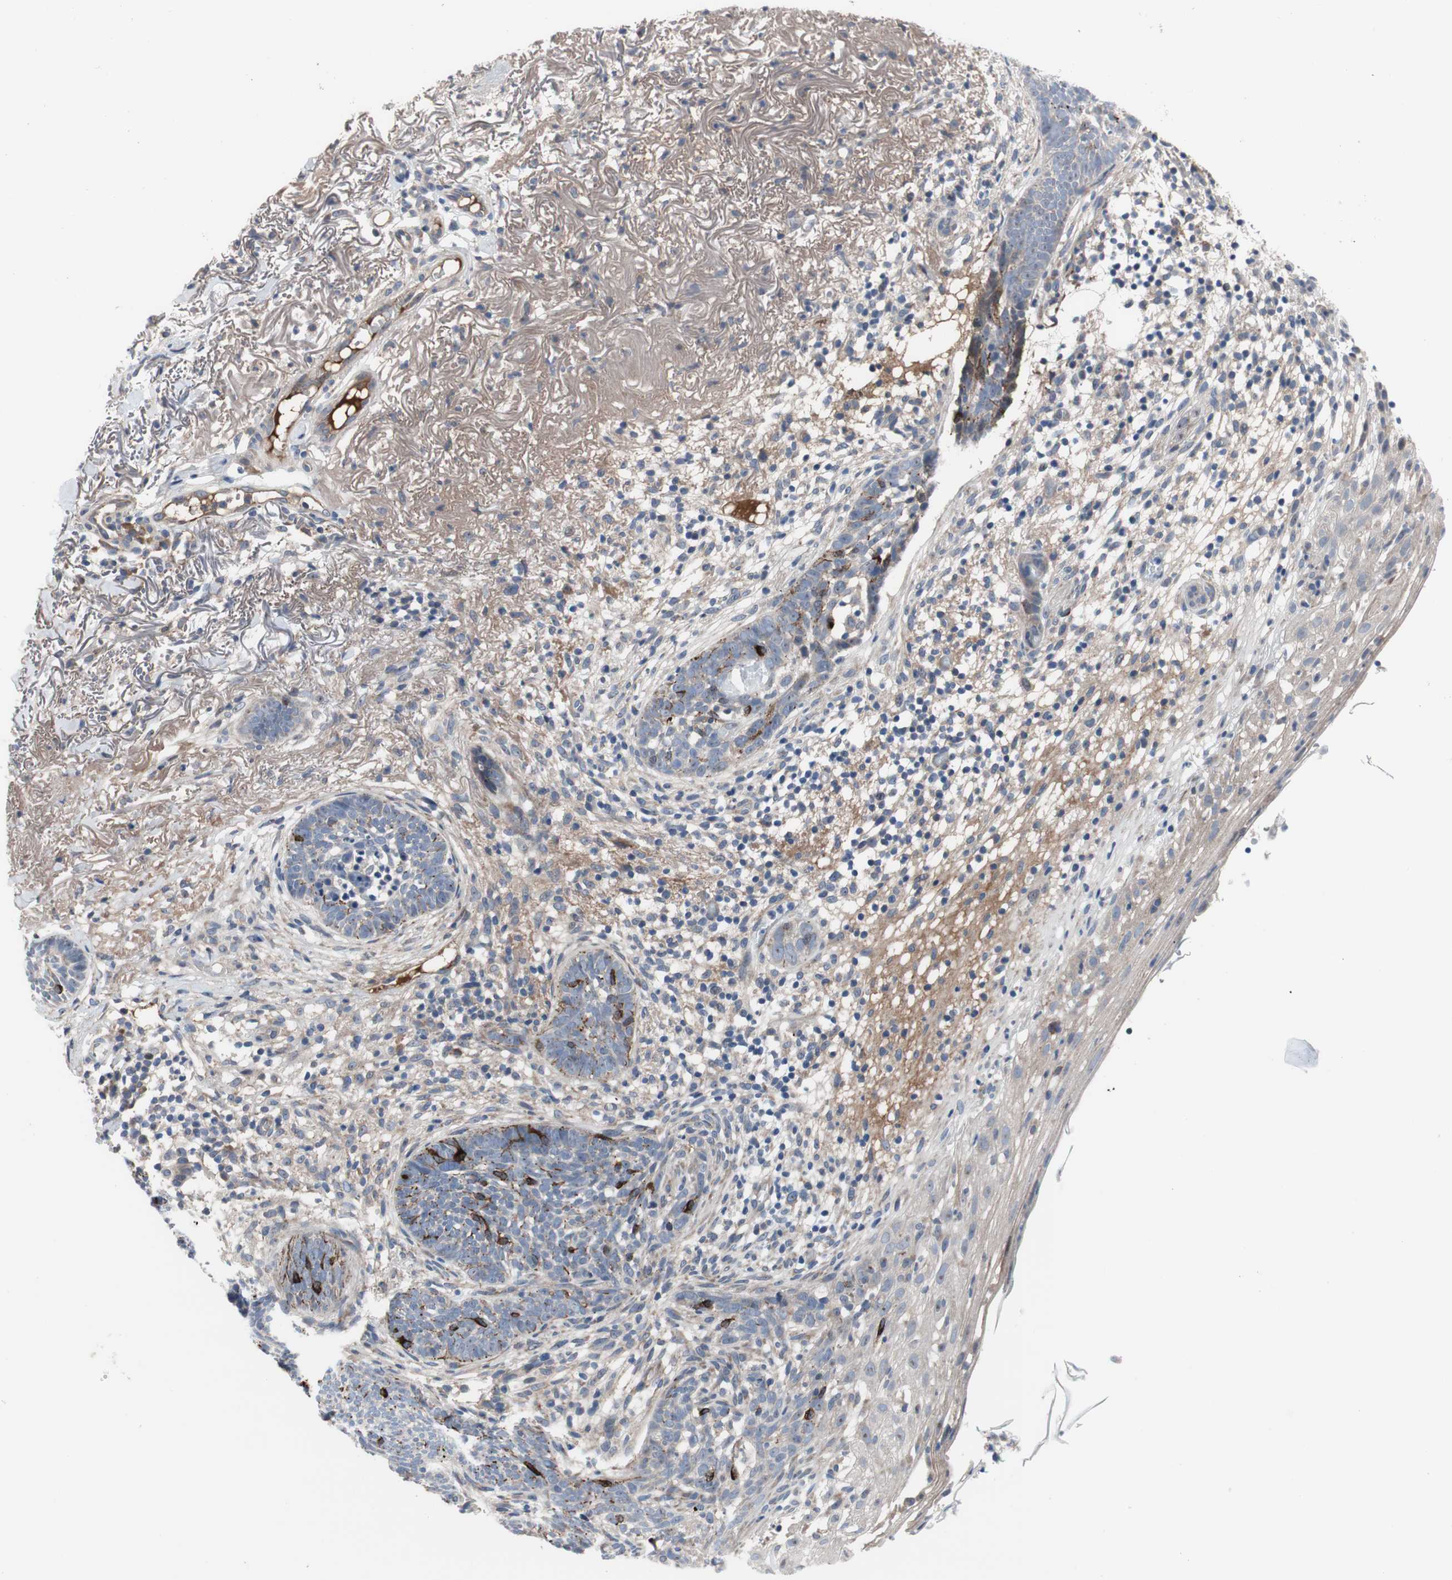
{"staining": {"intensity": "negative", "quantity": "none", "location": "none"}, "tissue": "skin cancer", "cell_type": "Tumor cells", "image_type": "cancer", "snomed": [{"axis": "morphology", "description": "Basal cell carcinoma"}, {"axis": "topography", "description": "Skin"}], "caption": "The IHC micrograph has no significant staining in tumor cells of basal cell carcinoma (skin) tissue. (DAB (3,3'-diaminobenzidine) IHC with hematoxylin counter stain).", "gene": "KANSL1", "patient": {"sex": "female", "age": 70}}